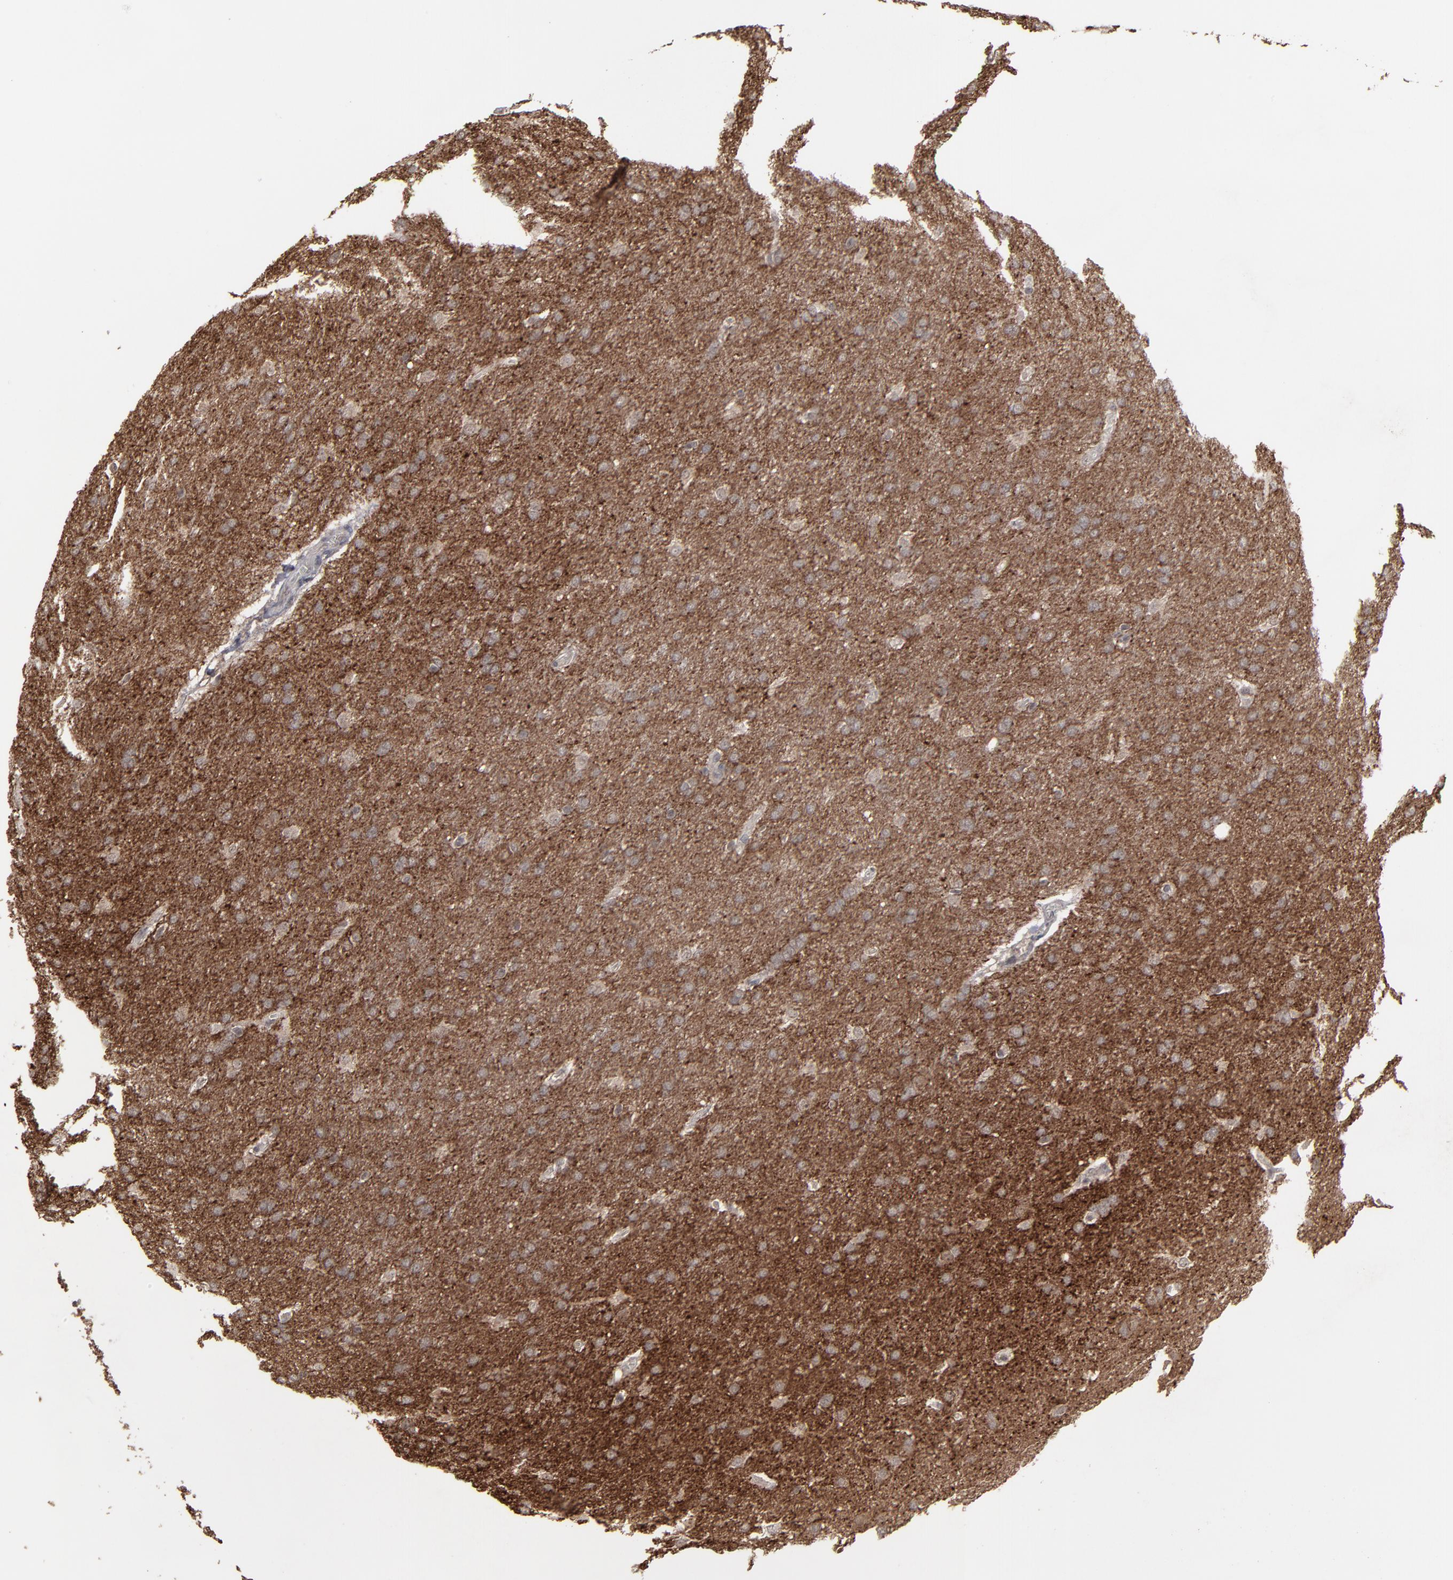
{"staining": {"intensity": "strong", "quantity": ">75%", "location": "cytoplasmic/membranous"}, "tissue": "glioma", "cell_type": "Tumor cells", "image_type": "cancer", "snomed": [{"axis": "morphology", "description": "Glioma, malignant, Low grade"}, {"axis": "topography", "description": "Brain"}], "caption": "Protein staining of glioma tissue displays strong cytoplasmic/membranous positivity in approximately >75% of tumor cells.", "gene": "SLC22A17", "patient": {"sex": "female", "age": 32}}